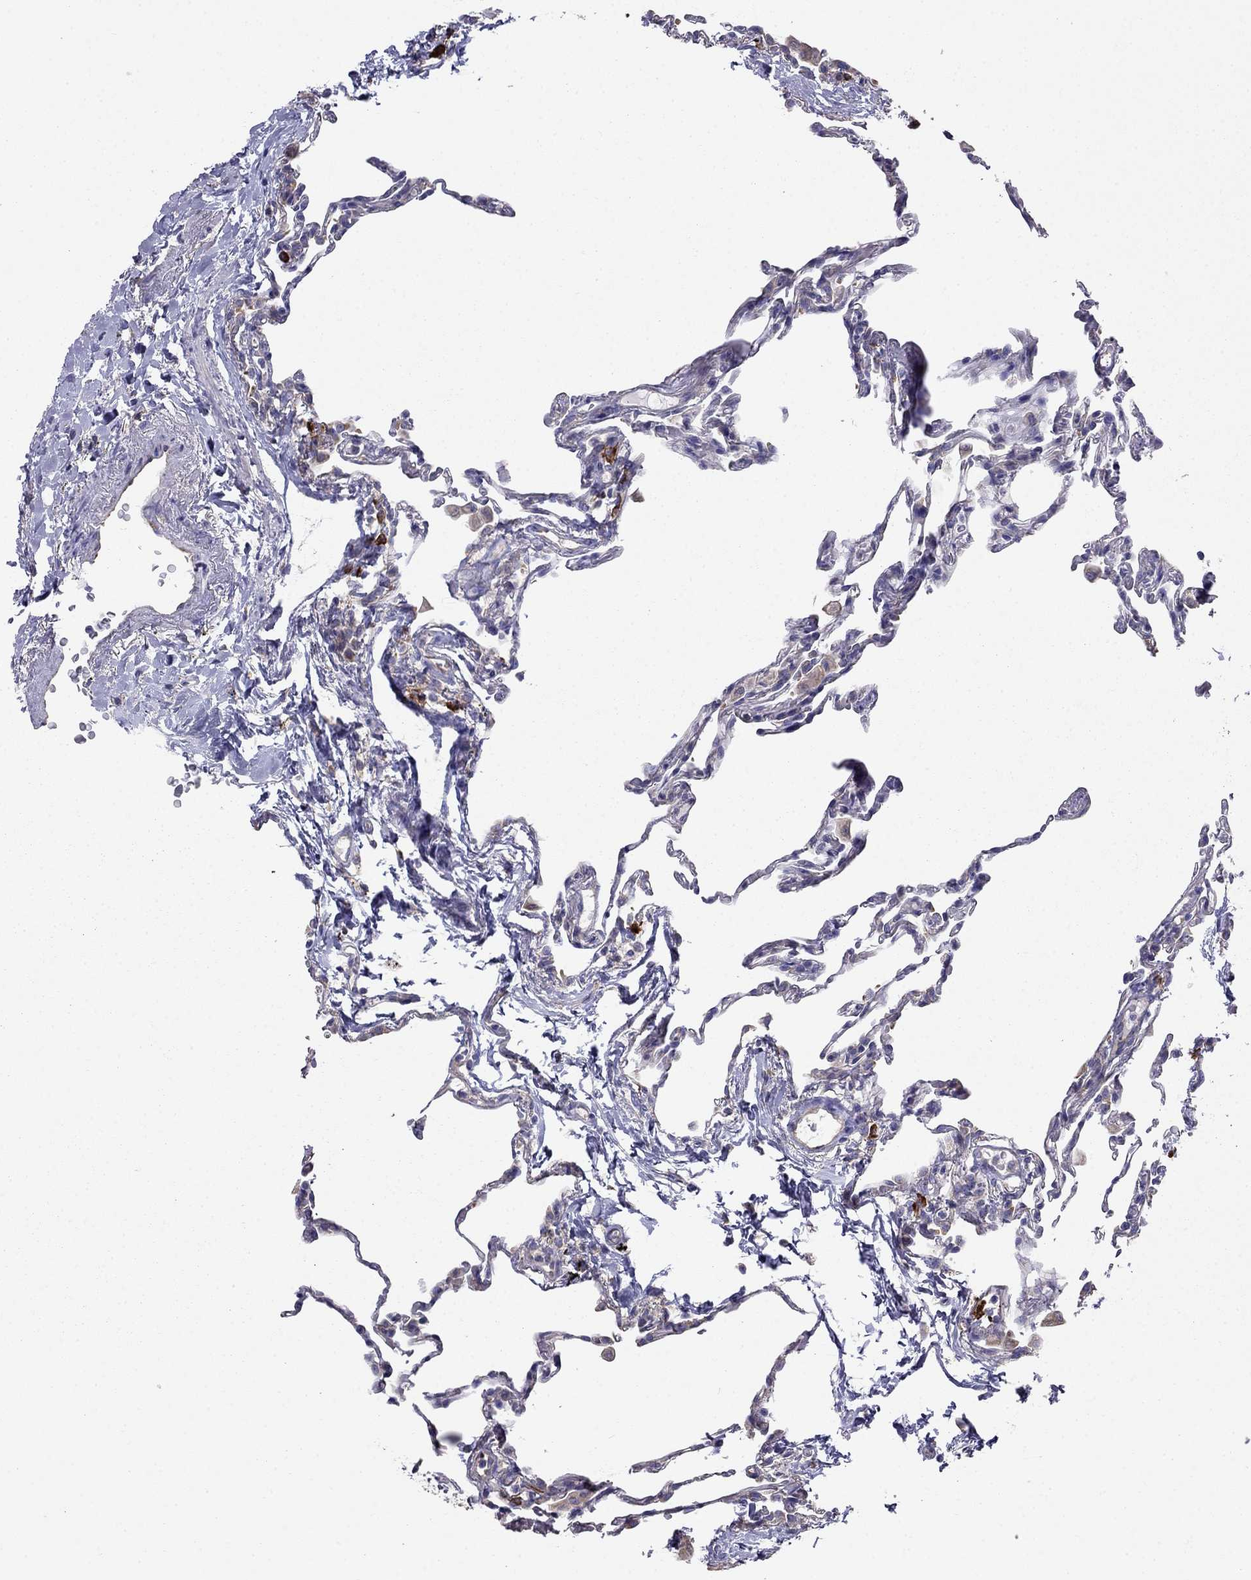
{"staining": {"intensity": "negative", "quantity": "none", "location": "none"}, "tissue": "lung", "cell_type": "Alveolar cells", "image_type": "normal", "snomed": [{"axis": "morphology", "description": "Normal tissue, NOS"}, {"axis": "topography", "description": "Lung"}], "caption": "This histopathology image is of benign lung stained with IHC to label a protein in brown with the nuclei are counter-stained blue. There is no positivity in alveolar cells.", "gene": "LONRF2", "patient": {"sex": "female", "age": 57}}